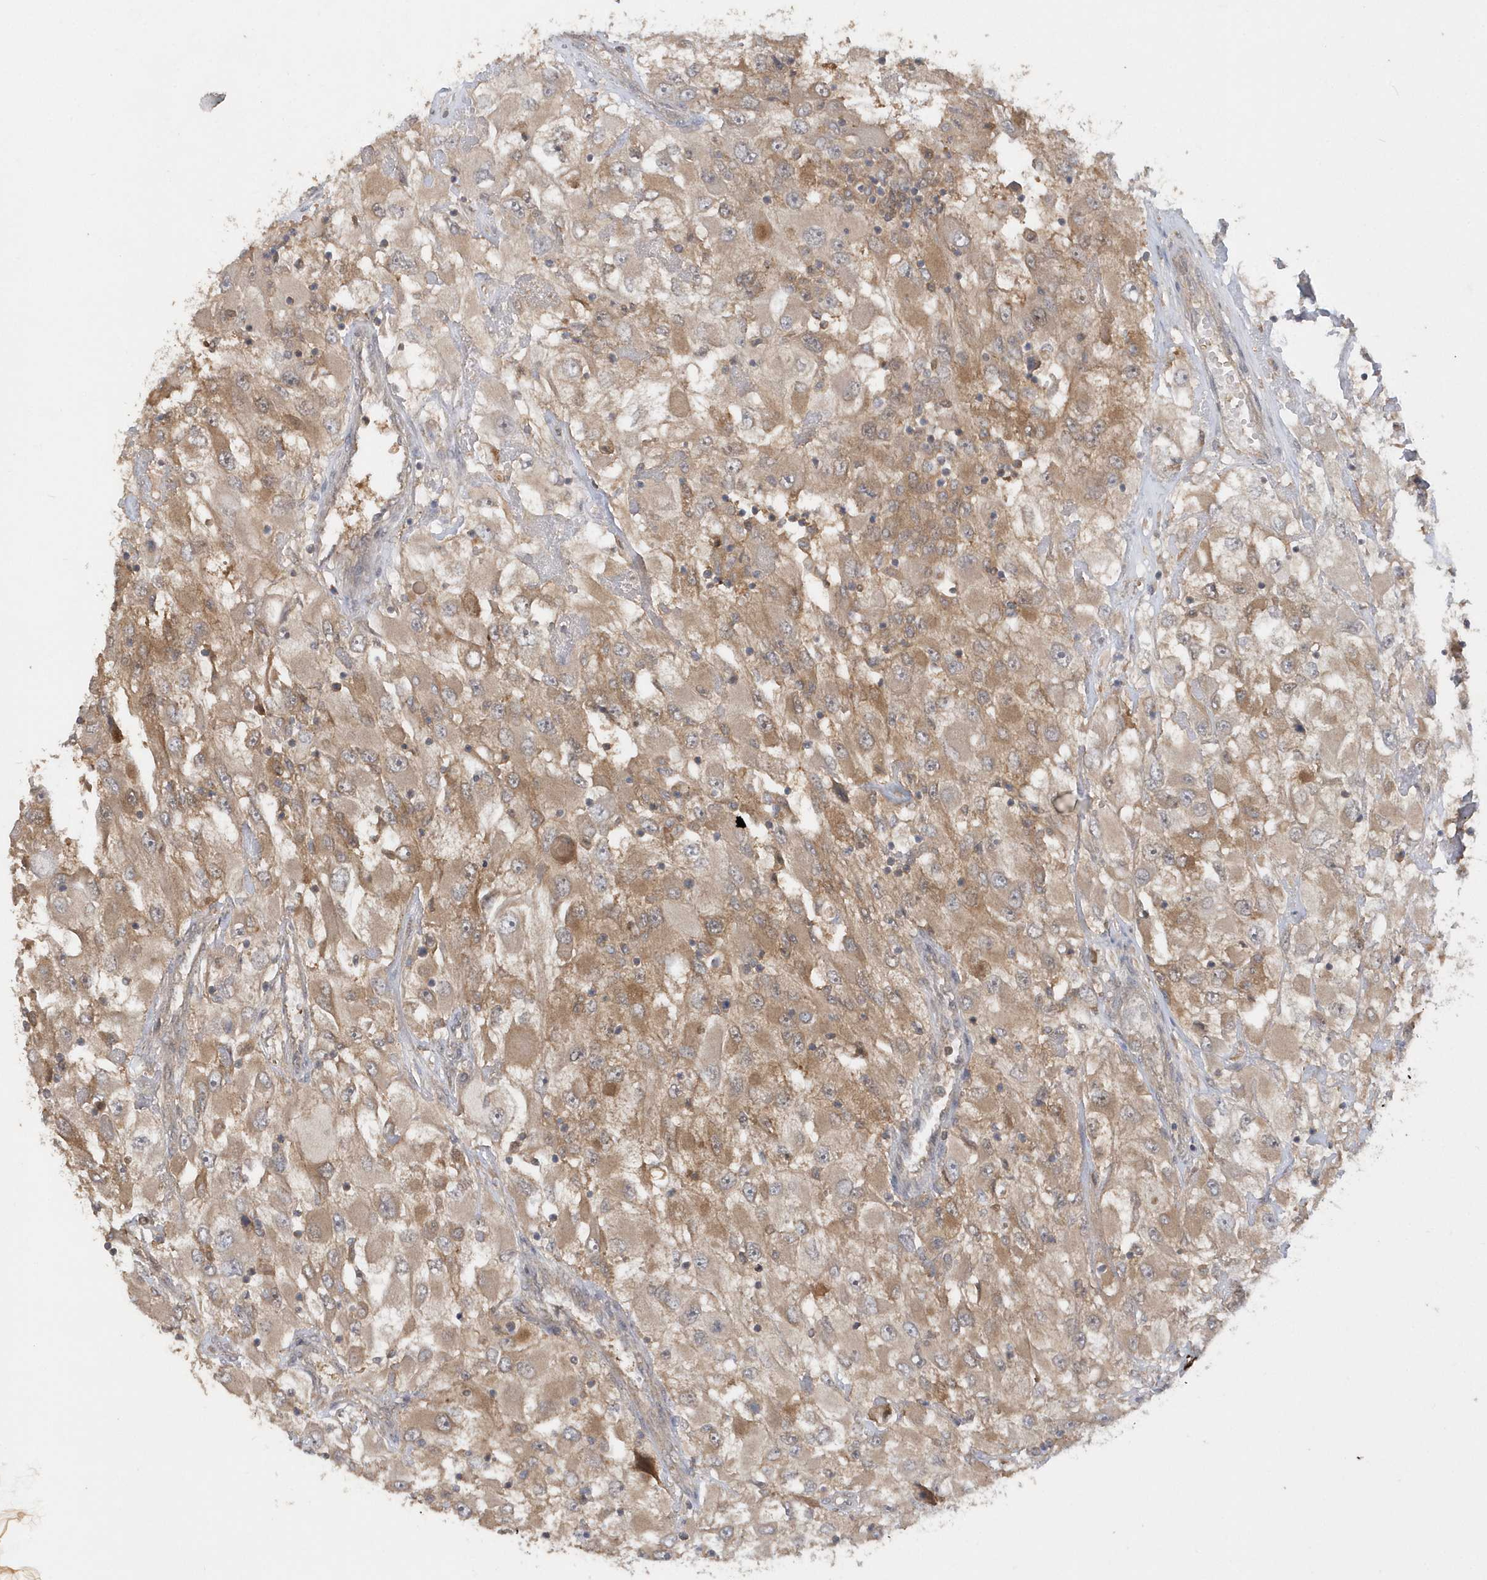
{"staining": {"intensity": "moderate", "quantity": "25%-75%", "location": "cytoplasmic/membranous"}, "tissue": "renal cancer", "cell_type": "Tumor cells", "image_type": "cancer", "snomed": [{"axis": "morphology", "description": "Adenocarcinoma, NOS"}, {"axis": "topography", "description": "Kidney"}], "caption": "The immunohistochemical stain labels moderate cytoplasmic/membranous expression in tumor cells of renal cancer (adenocarcinoma) tissue. (DAB IHC with brightfield microscopy, high magnification).", "gene": "RPE", "patient": {"sex": "female", "age": 52}}